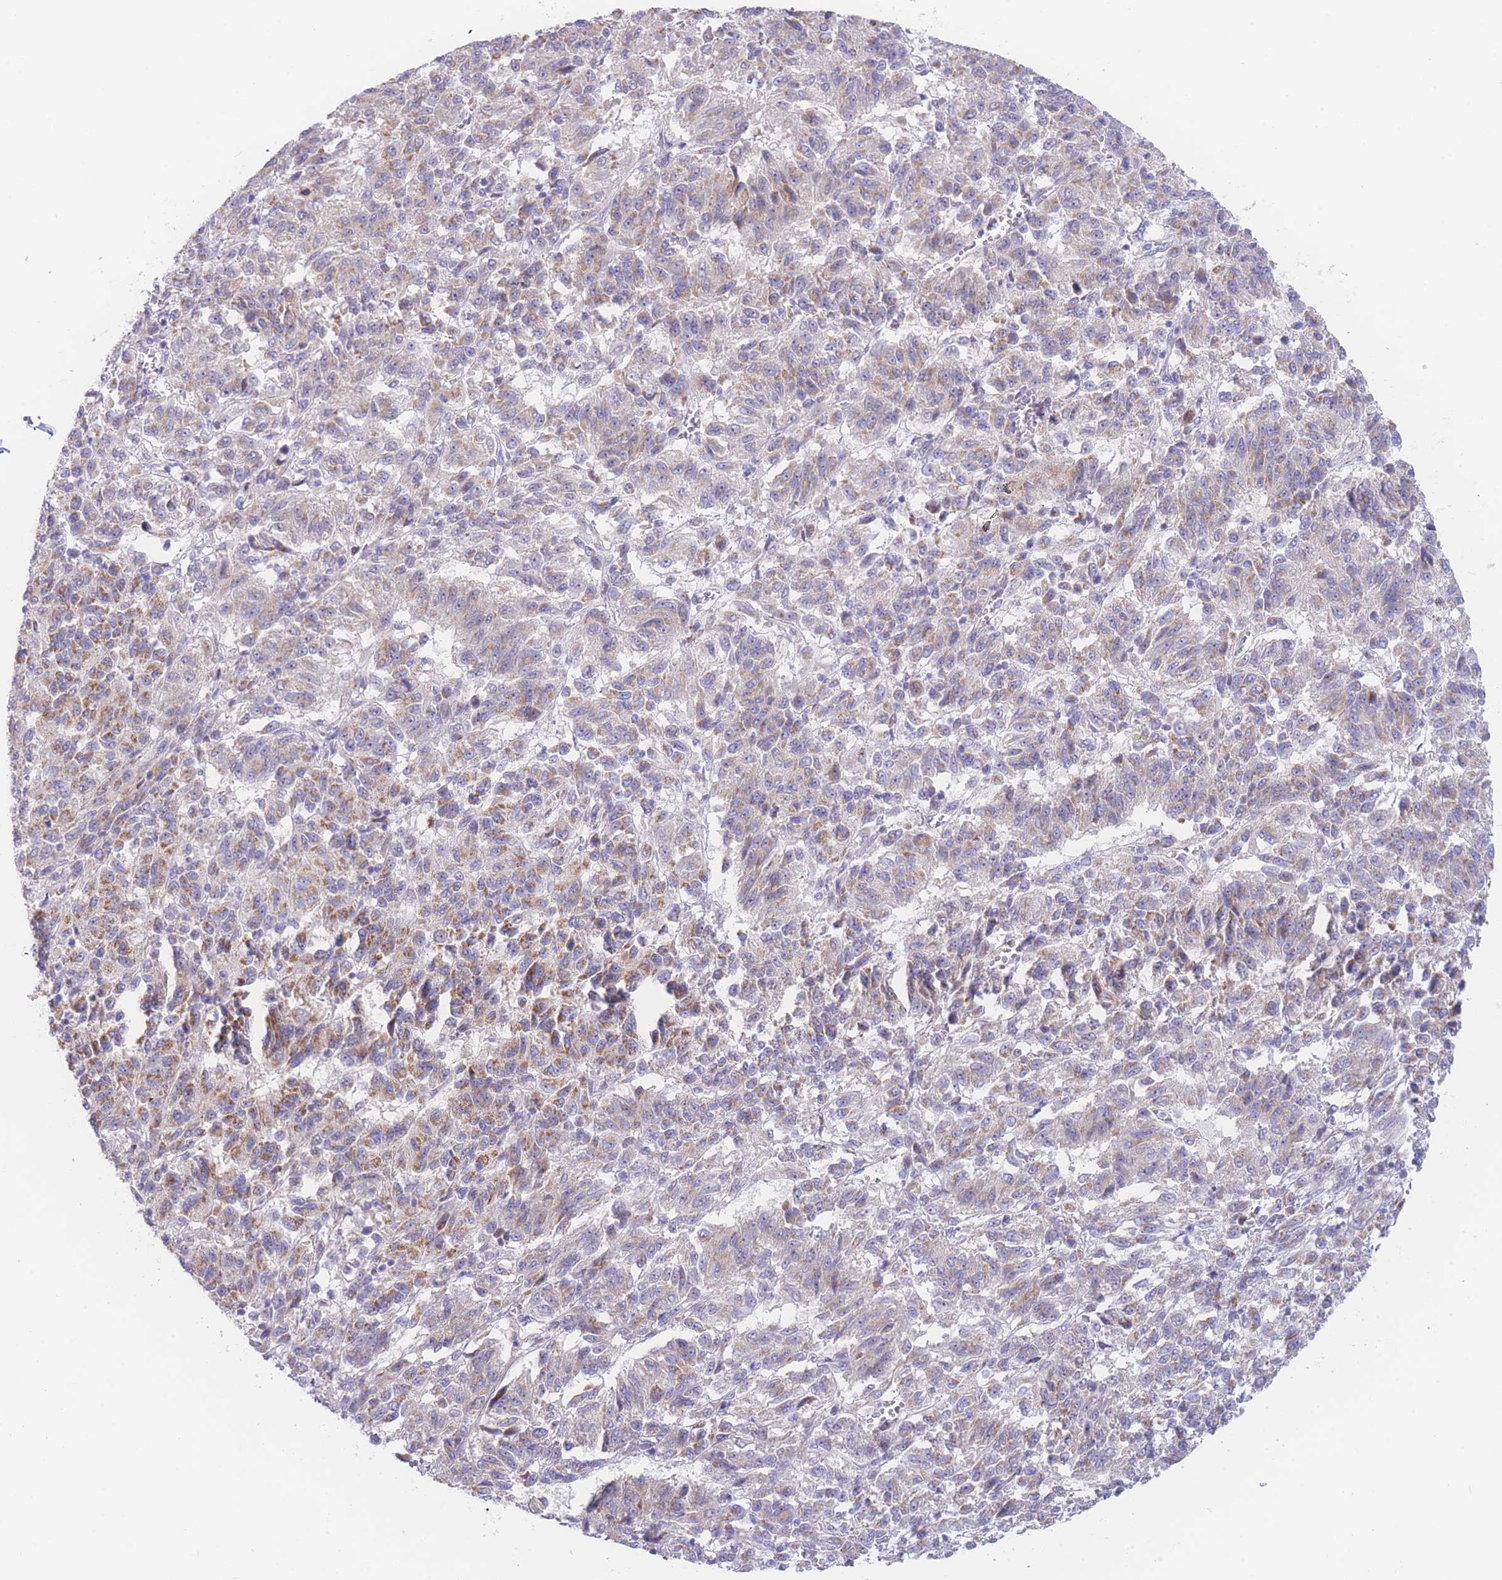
{"staining": {"intensity": "moderate", "quantity": "25%-75%", "location": "cytoplasmic/membranous"}, "tissue": "melanoma", "cell_type": "Tumor cells", "image_type": "cancer", "snomed": [{"axis": "morphology", "description": "Malignant melanoma, Metastatic site"}, {"axis": "topography", "description": "Lung"}], "caption": "IHC photomicrograph of neoplastic tissue: human malignant melanoma (metastatic site) stained using immunohistochemistry (IHC) exhibits medium levels of moderate protein expression localized specifically in the cytoplasmic/membranous of tumor cells, appearing as a cytoplasmic/membranous brown color.", "gene": "GPAM", "patient": {"sex": "male", "age": 64}}